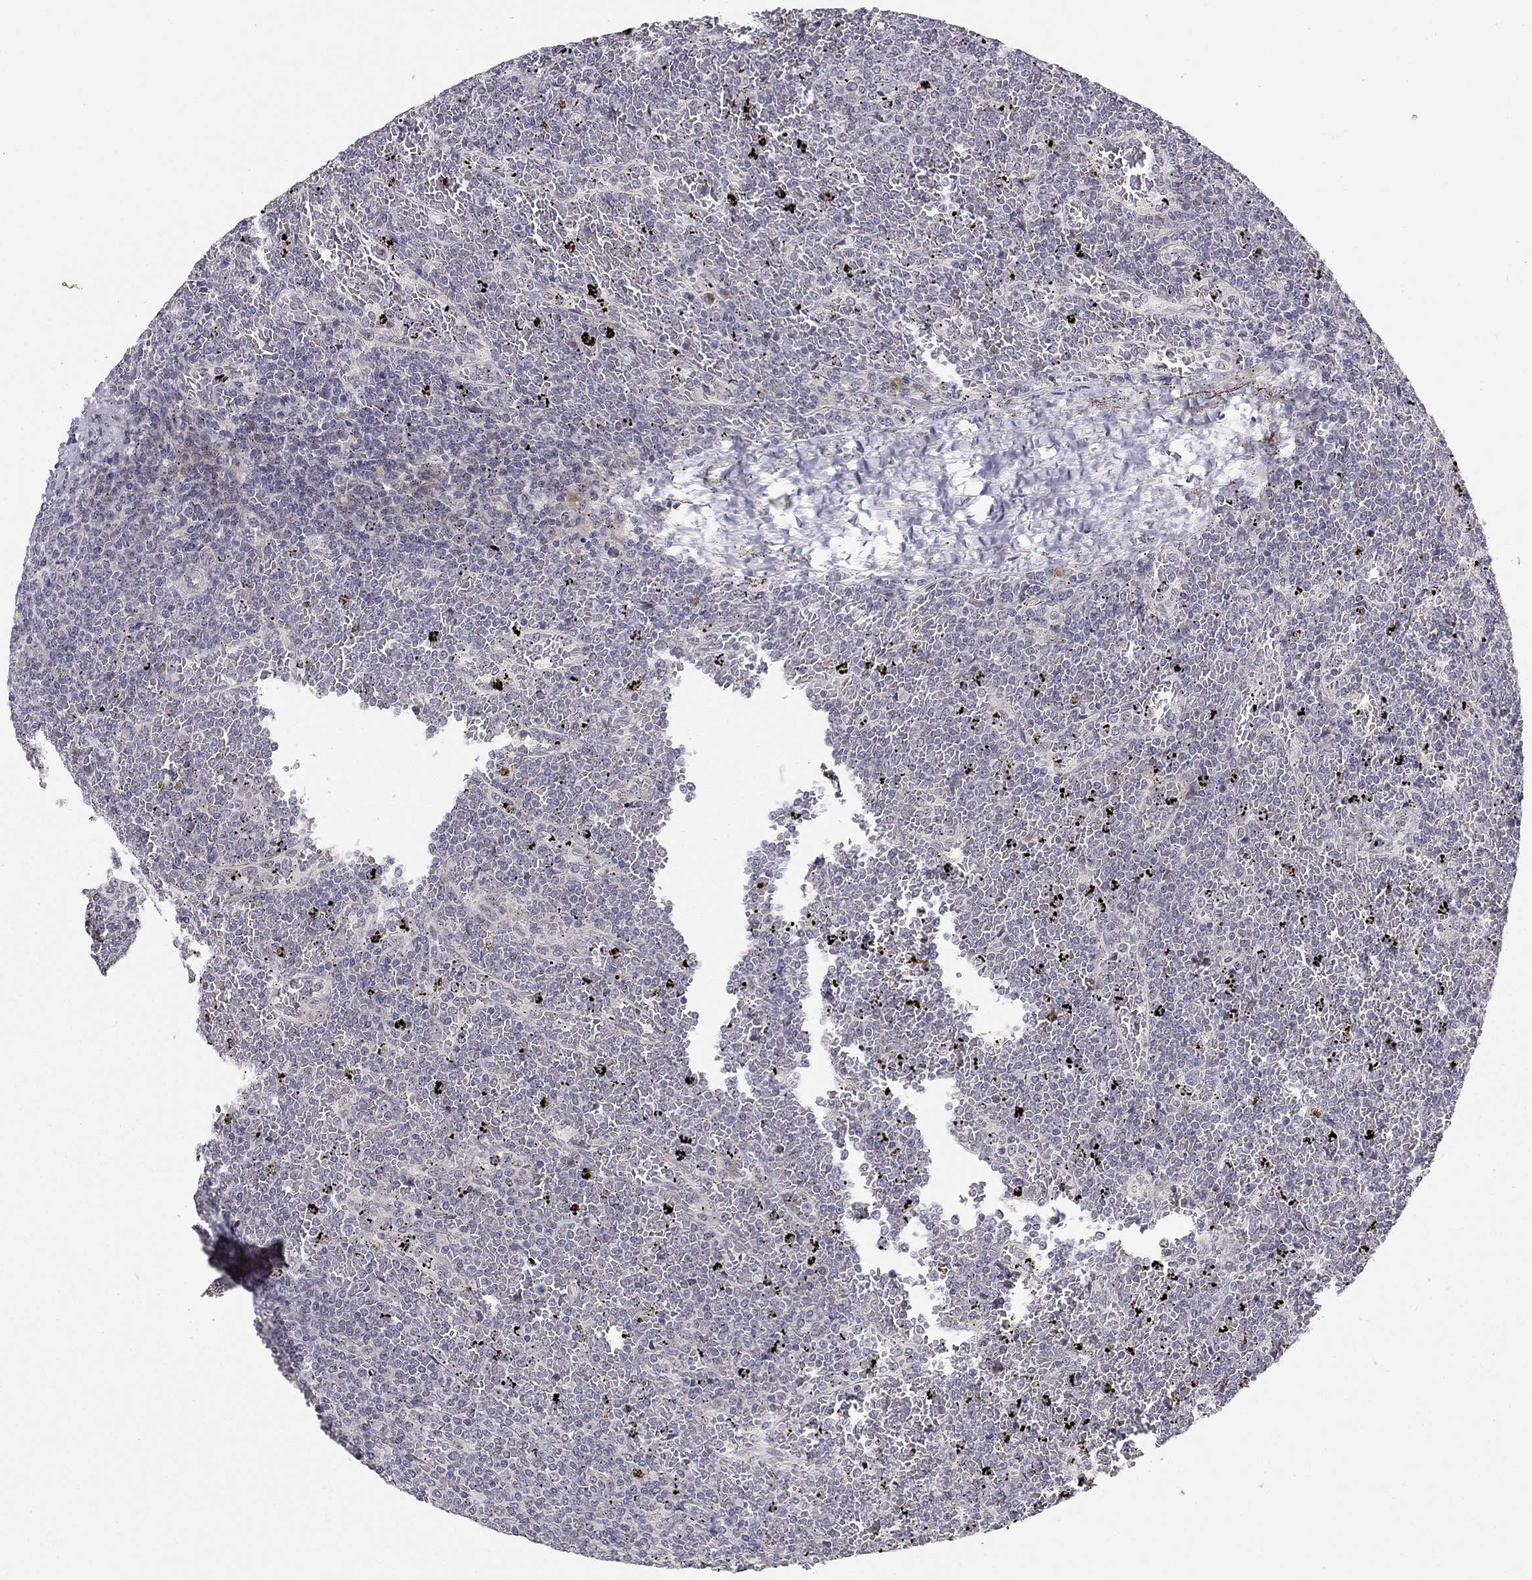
{"staining": {"intensity": "negative", "quantity": "none", "location": "none"}, "tissue": "lymphoma", "cell_type": "Tumor cells", "image_type": "cancer", "snomed": [{"axis": "morphology", "description": "Malignant lymphoma, non-Hodgkin's type, Low grade"}, {"axis": "topography", "description": "Spleen"}], "caption": "An IHC histopathology image of lymphoma is shown. There is no staining in tumor cells of lymphoma.", "gene": "STXBP6", "patient": {"sex": "female", "age": 77}}